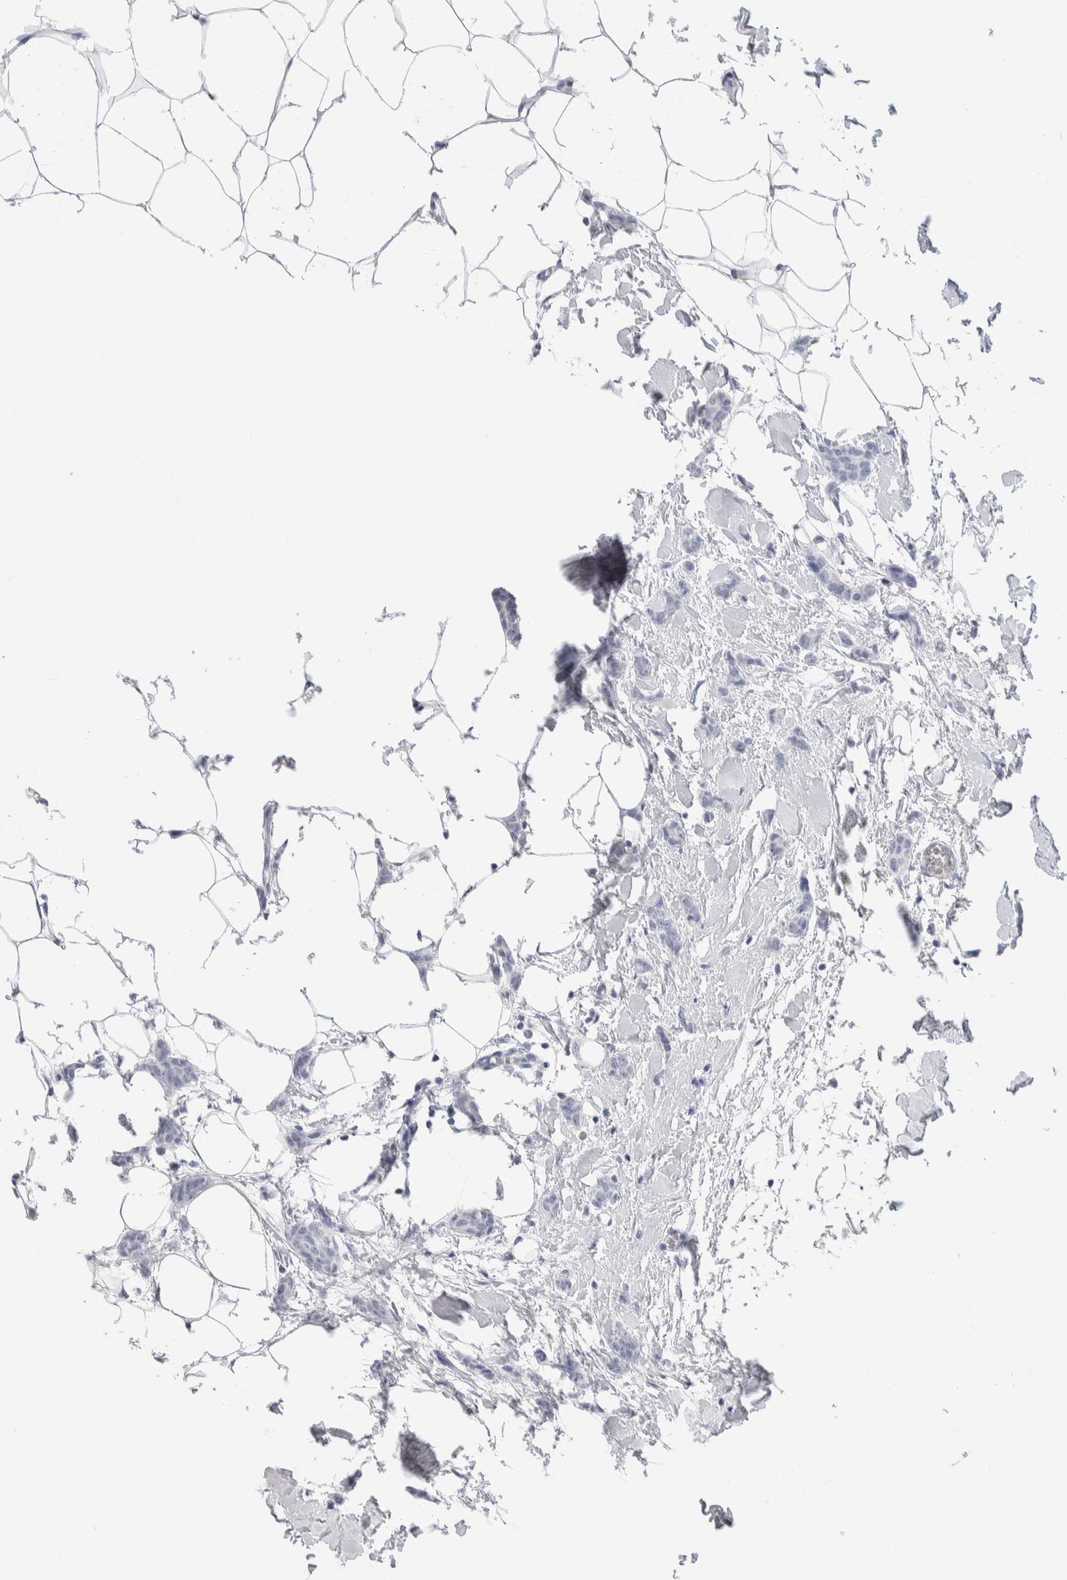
{"staining": {"intensity": "negative", "quantity": "none", "location": "none"}, "tissue": "breast cancer", "cell_type": "Tumor cells", "image_type": "cancer", "snomed": [{"axis": "morphology", "description": "Lobular carcinoma"}, {"axis": "topography", "description": "Skin"}, {"axis": "topography", "description": "Breast"}], "caption": "Immunohistochemistry photomicrograph of neoplastic tissue: human lobular carcinoma (breast) stained with DAB exhibits no significant protein expression in tumor cells.", "gene": "GDA", "patient": {"sex": "female", "age": 46}}